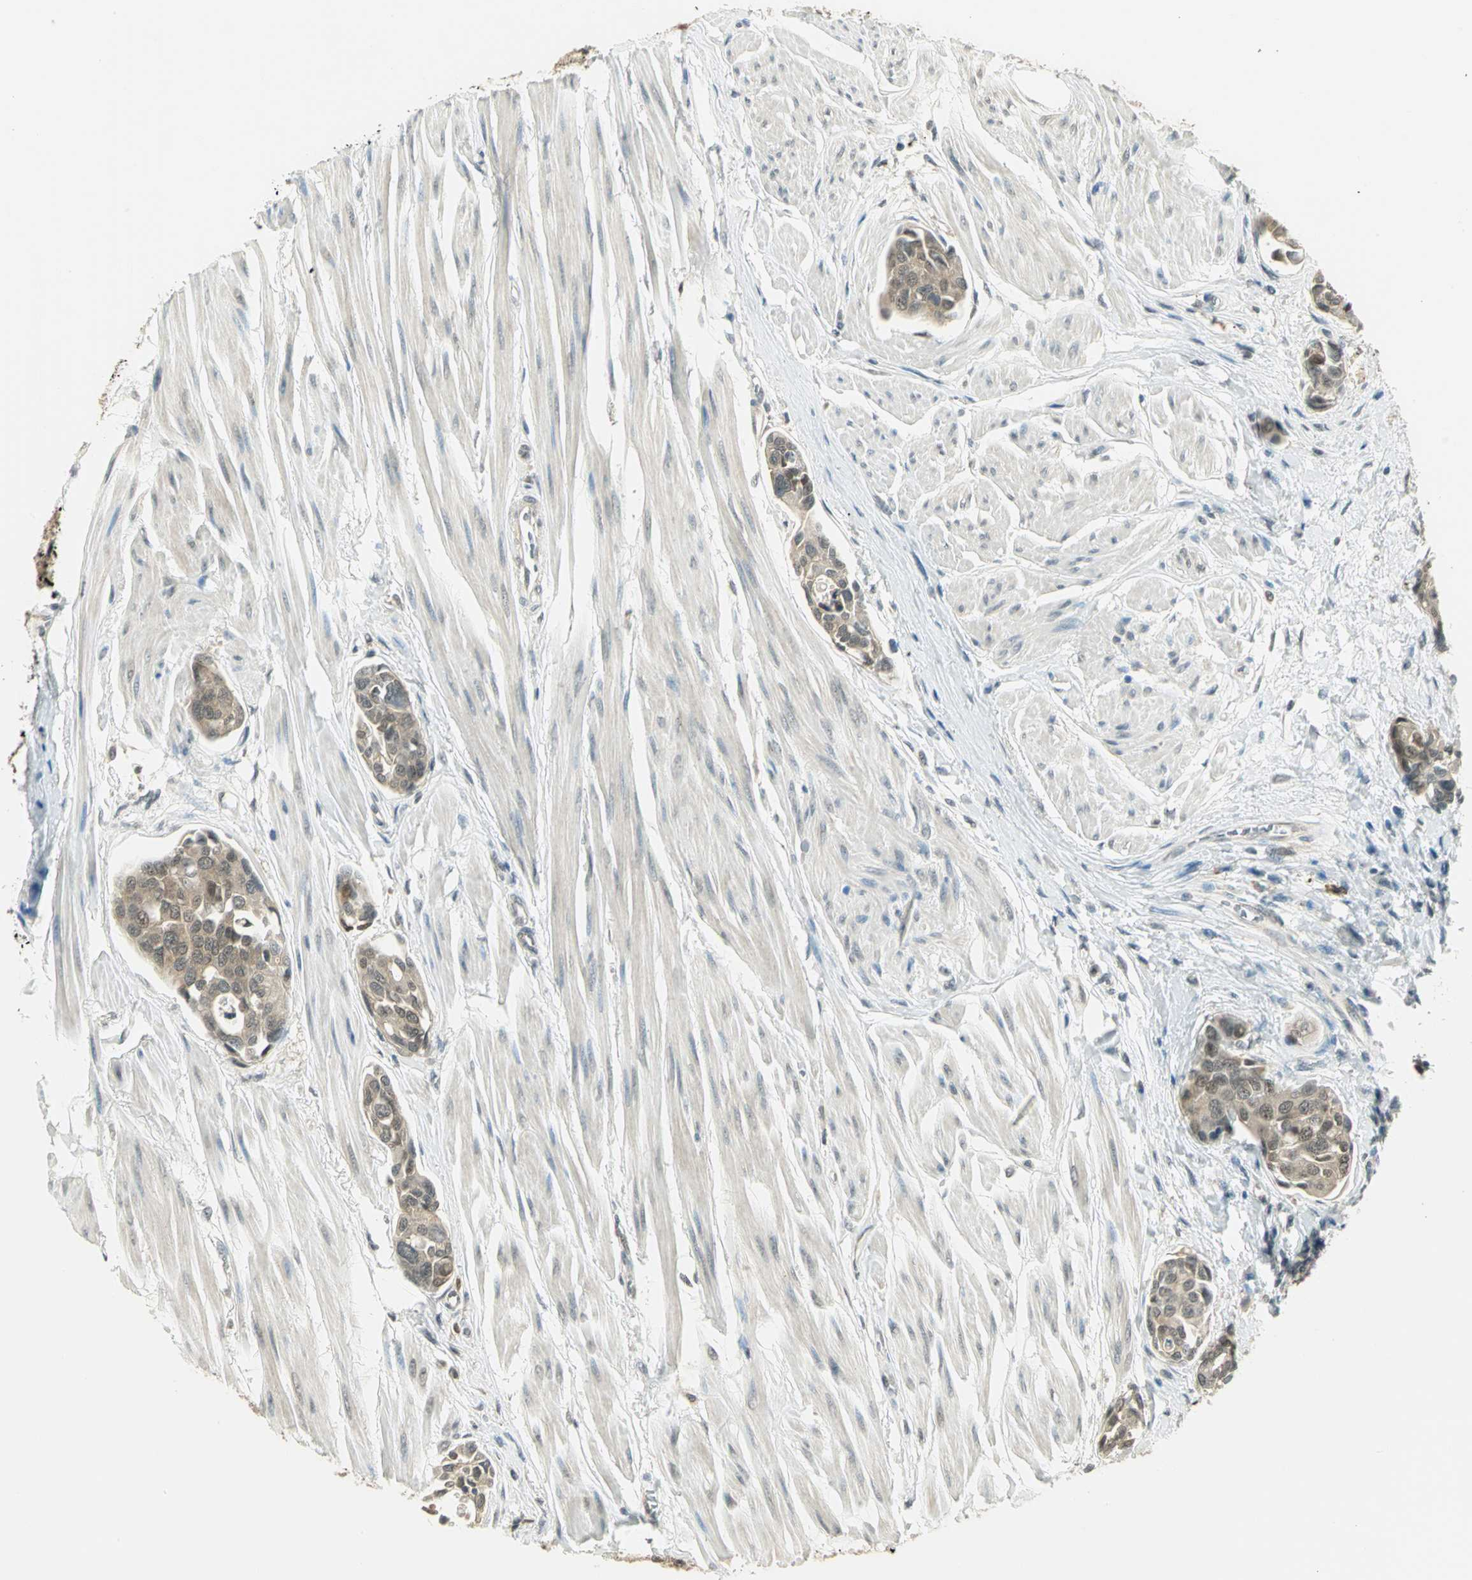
{"staining": {"intensity": "weak", "quantity": ">75%", "location": "cytoplasmic/membranous"}, "tissue": "urothelial cancer", "cell_type": "Tumor cells", "image_type": "cancer", "snomed": [{"axis": "morphology", "description": "Urothelial carcinoma, High grade"}, {"axis": "topography", "description": "Urinary bladder"}], "caption": "Human urothelial cancer stained for a protein (brown) reveals weak cytoplasmic/membranous positive staining in about >75% of tumor cells.", "gene": "CDC34", "patient": {"sex": "male", "age": 78}}